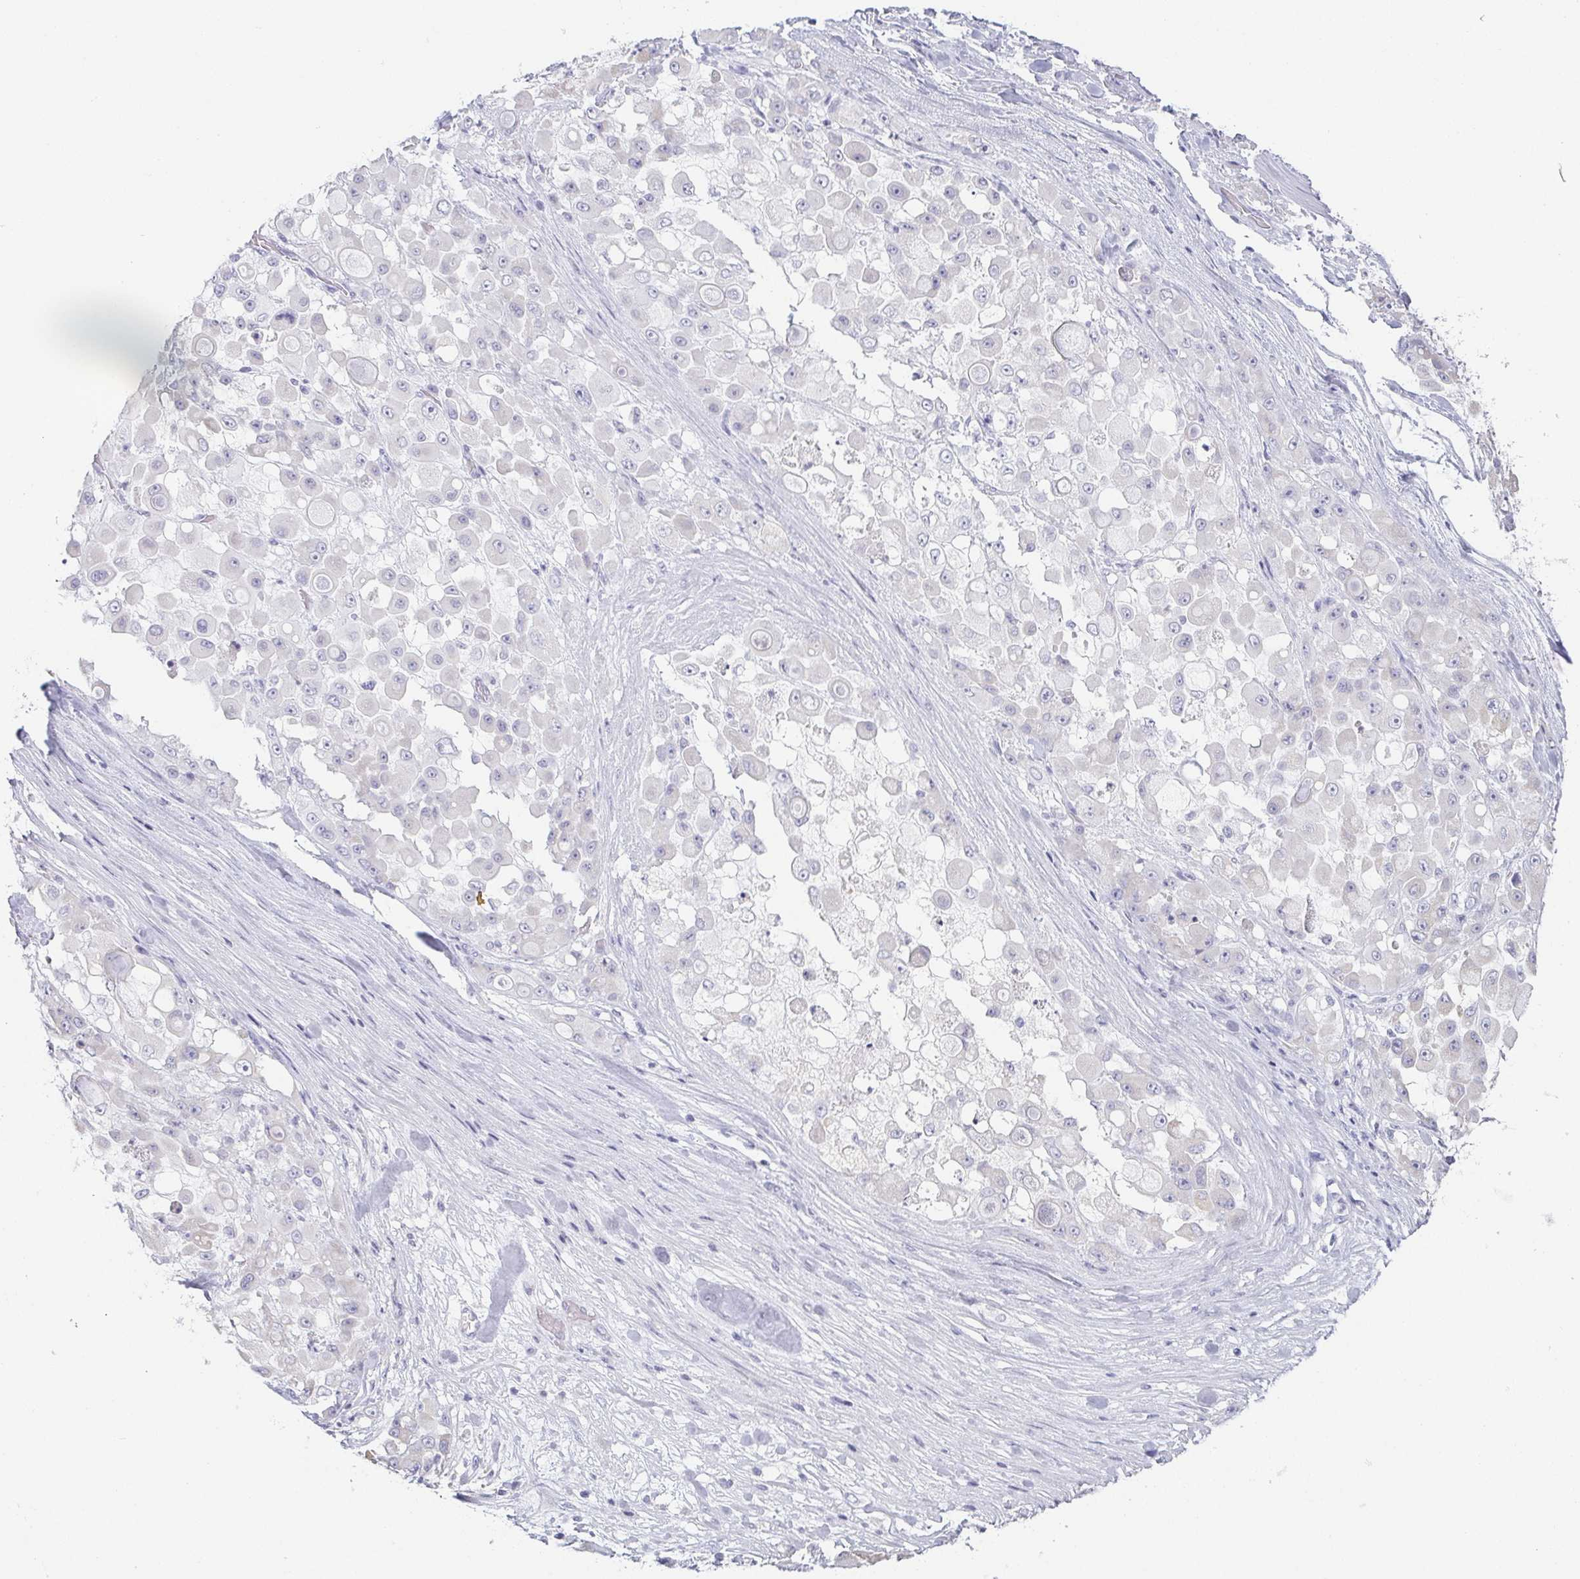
{"staining": {"intensity": "negative", "quantity": "none", "location": "none"}, "tissue": "stomach cancer", "cell_type": "Tumor cells", "image_type": "cancer", "snomed": [{"axis": "morphology", "description": "Adenocarcinoma, NOS"}, {"axis": "topography", "description": "Stomach"}], "caption": "Immunohistochemistry of adenocarcinoma (stomach) displays no expression in tumor cells.", "gene": "PRR27", "patient": {"sex": "female", "age": 76}}